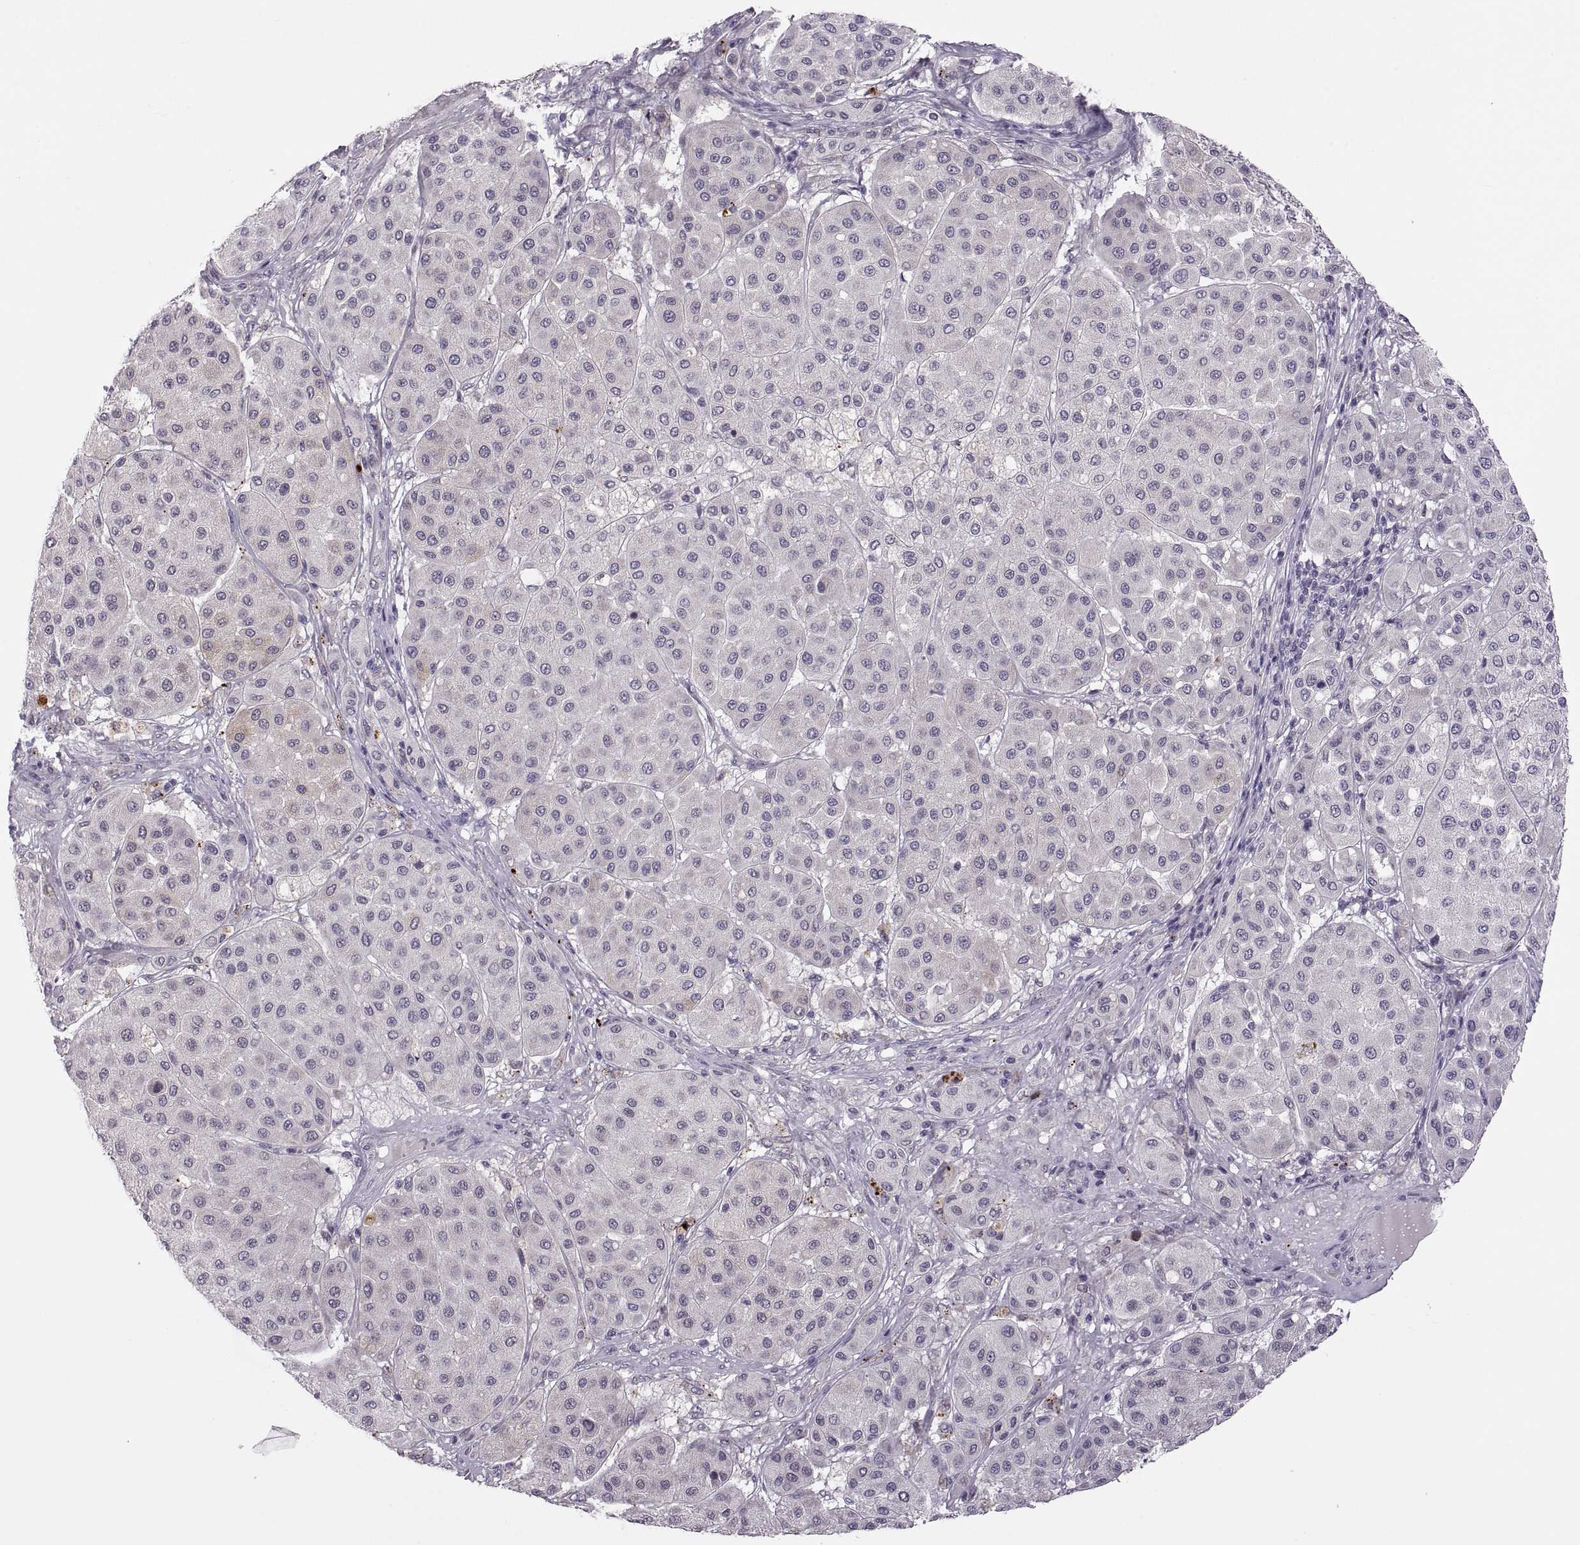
{"staining": {"intensity": "negative", "quantity": "none", "location": "none"}, "tissue": "melanoma", "cell_type": "Tumor cells", "image_type": "cancer", "snomed": [{"axis": "morphology", "description": "Malignant melanoma, Metastatic site"}, {"axis": "topography", "description": "Smooth muscle"}], "caption": "A histopathology image of human malignant melanoma (metastatic site) is negative for staining in tumor cells. The staining was performed using DAB (3,3'-diaminobenzidine) to visualize the protein expression in brown, while the nuclei were stained in blue with hematoxylin (Magnification: 20x).", "gene": "ADH6", "patient": {"sex": "male", "age": 41}}